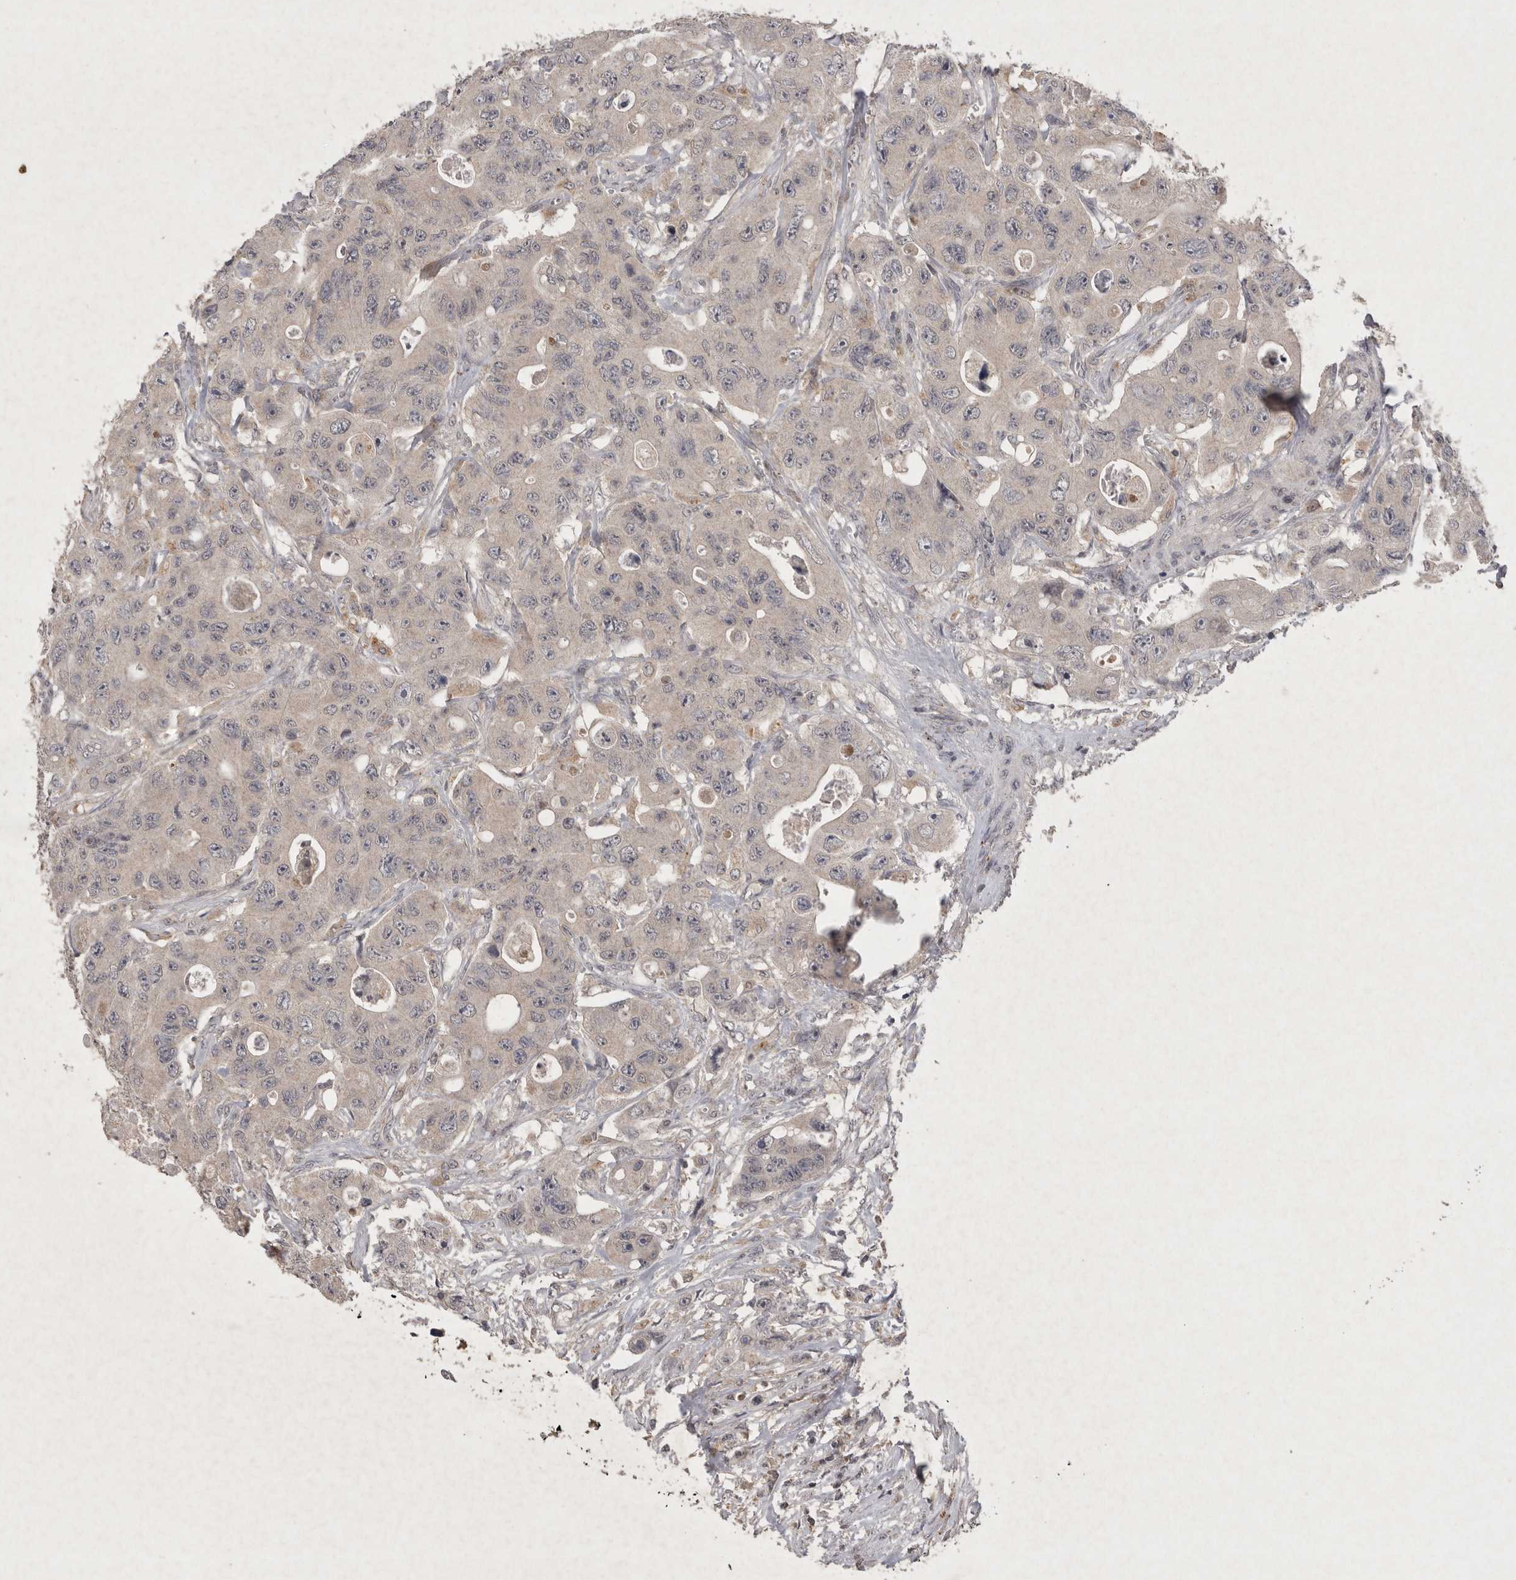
{"staining": {"intensity": "negative", "quantity": "none", "location": "none"}, "tissue": "colorectal cancer", "cell_type": "Tumor cells", "image_type": "cancer", "snomed": [{"axis": "morphology", "description": "Adenocarcinoma, NOS"}, {"axis": "topography", "description": "Colon"}], "caption": "The IHC micrograph has no significant positivity in tumor cells of colorectal adenocarcinoma tissue.", "gene": "APLNR", "patient": {"sex": "female", "age": 46}}